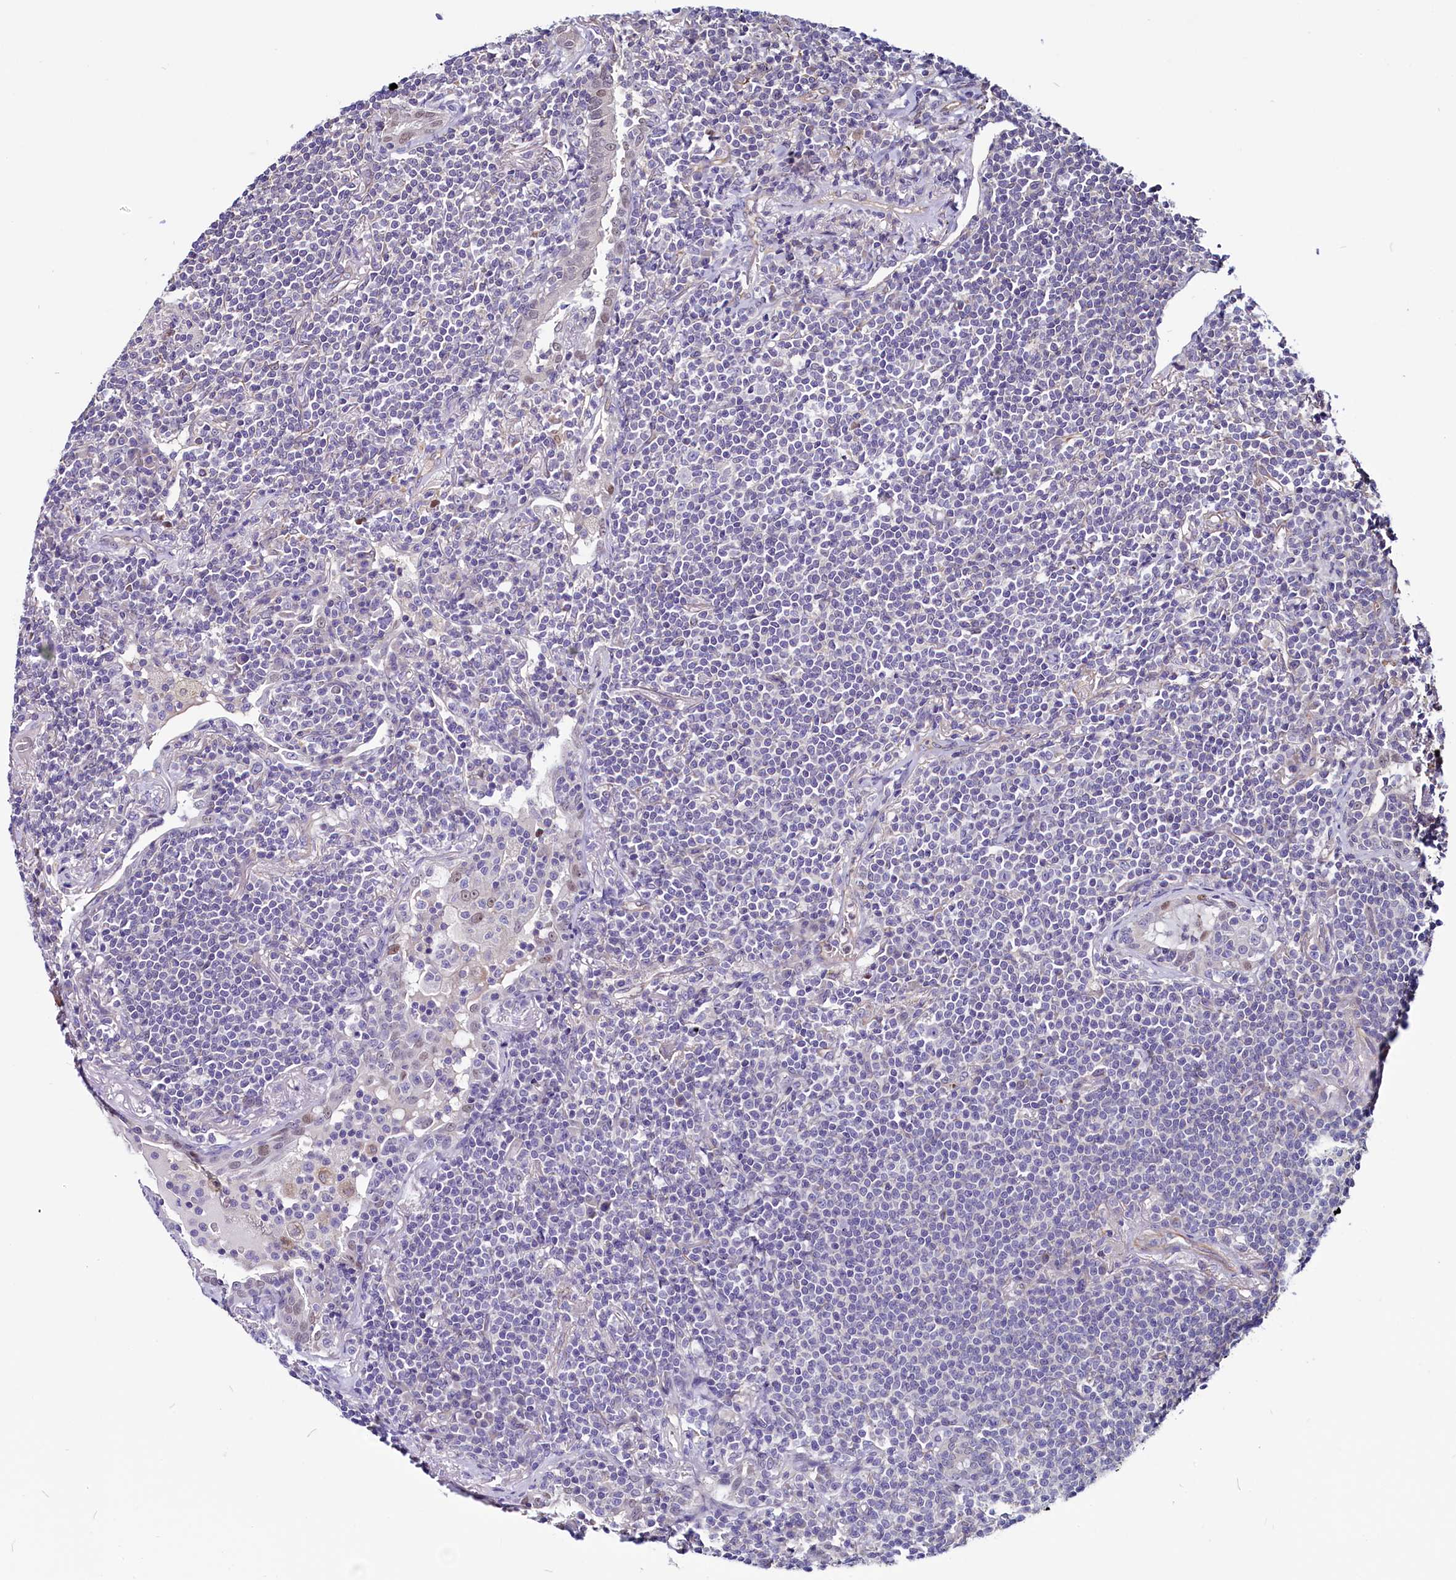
{"staining": {"intensity": "negative", "quantity": "none", "location": "none"}, "tissue": "lymphoma", "cell_type": "Tumor cells", "image_type": "cancer", "snomed": [{"axis": "morphology", "description": "Malignant lymphoma, non-Hodgkin's type, Low grade"}, {"axis": "topography", "description": "Lung"}], "caption": "There is no significant positivity in tumor cells of lymphoma. (DAB immunohistochemistry (IHC) with hematoxylin counter stain).", "gene": "PDILT", "patient": {"sex": "female", "age": 71}}